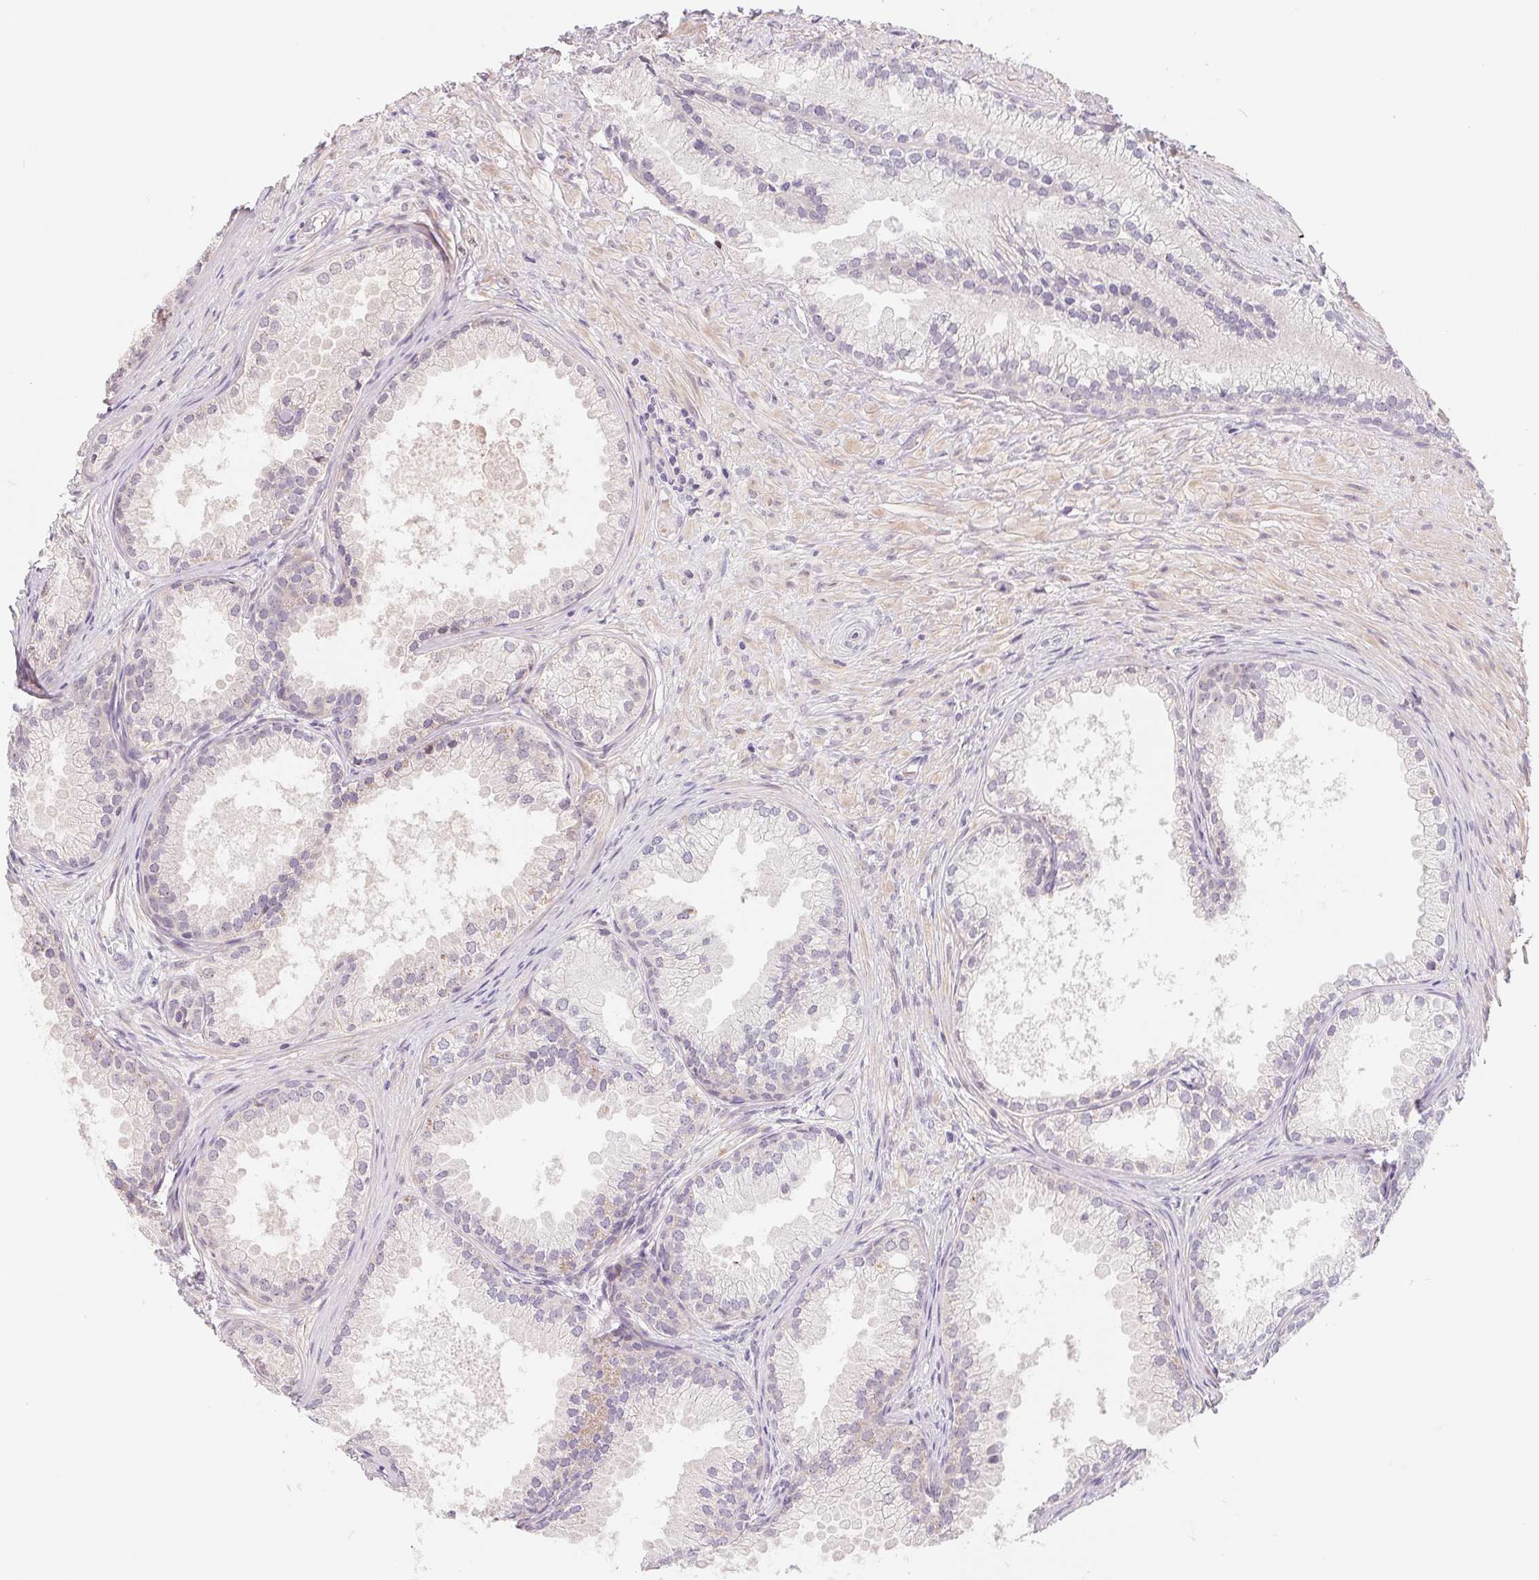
{"staining": {"intensity": "negative", "quantity": "none", "location": "none"}, "tissue": "prostate cancer", "cell_type": "Tumor cells", "image_type": "cancer", "snomed": [{"axis": "morphology", "description": "Adenocarcinoma, High grade"}, {"axis": "topography", "description": "Prostate"}], "caption": "Immunohistochemical staining of human prostate cancer (high-grade adenocarcinoma) displays no significant staining in tumor cells.", "gene": "LCA5L", "patient": {"sex": "male", "age": 83}}